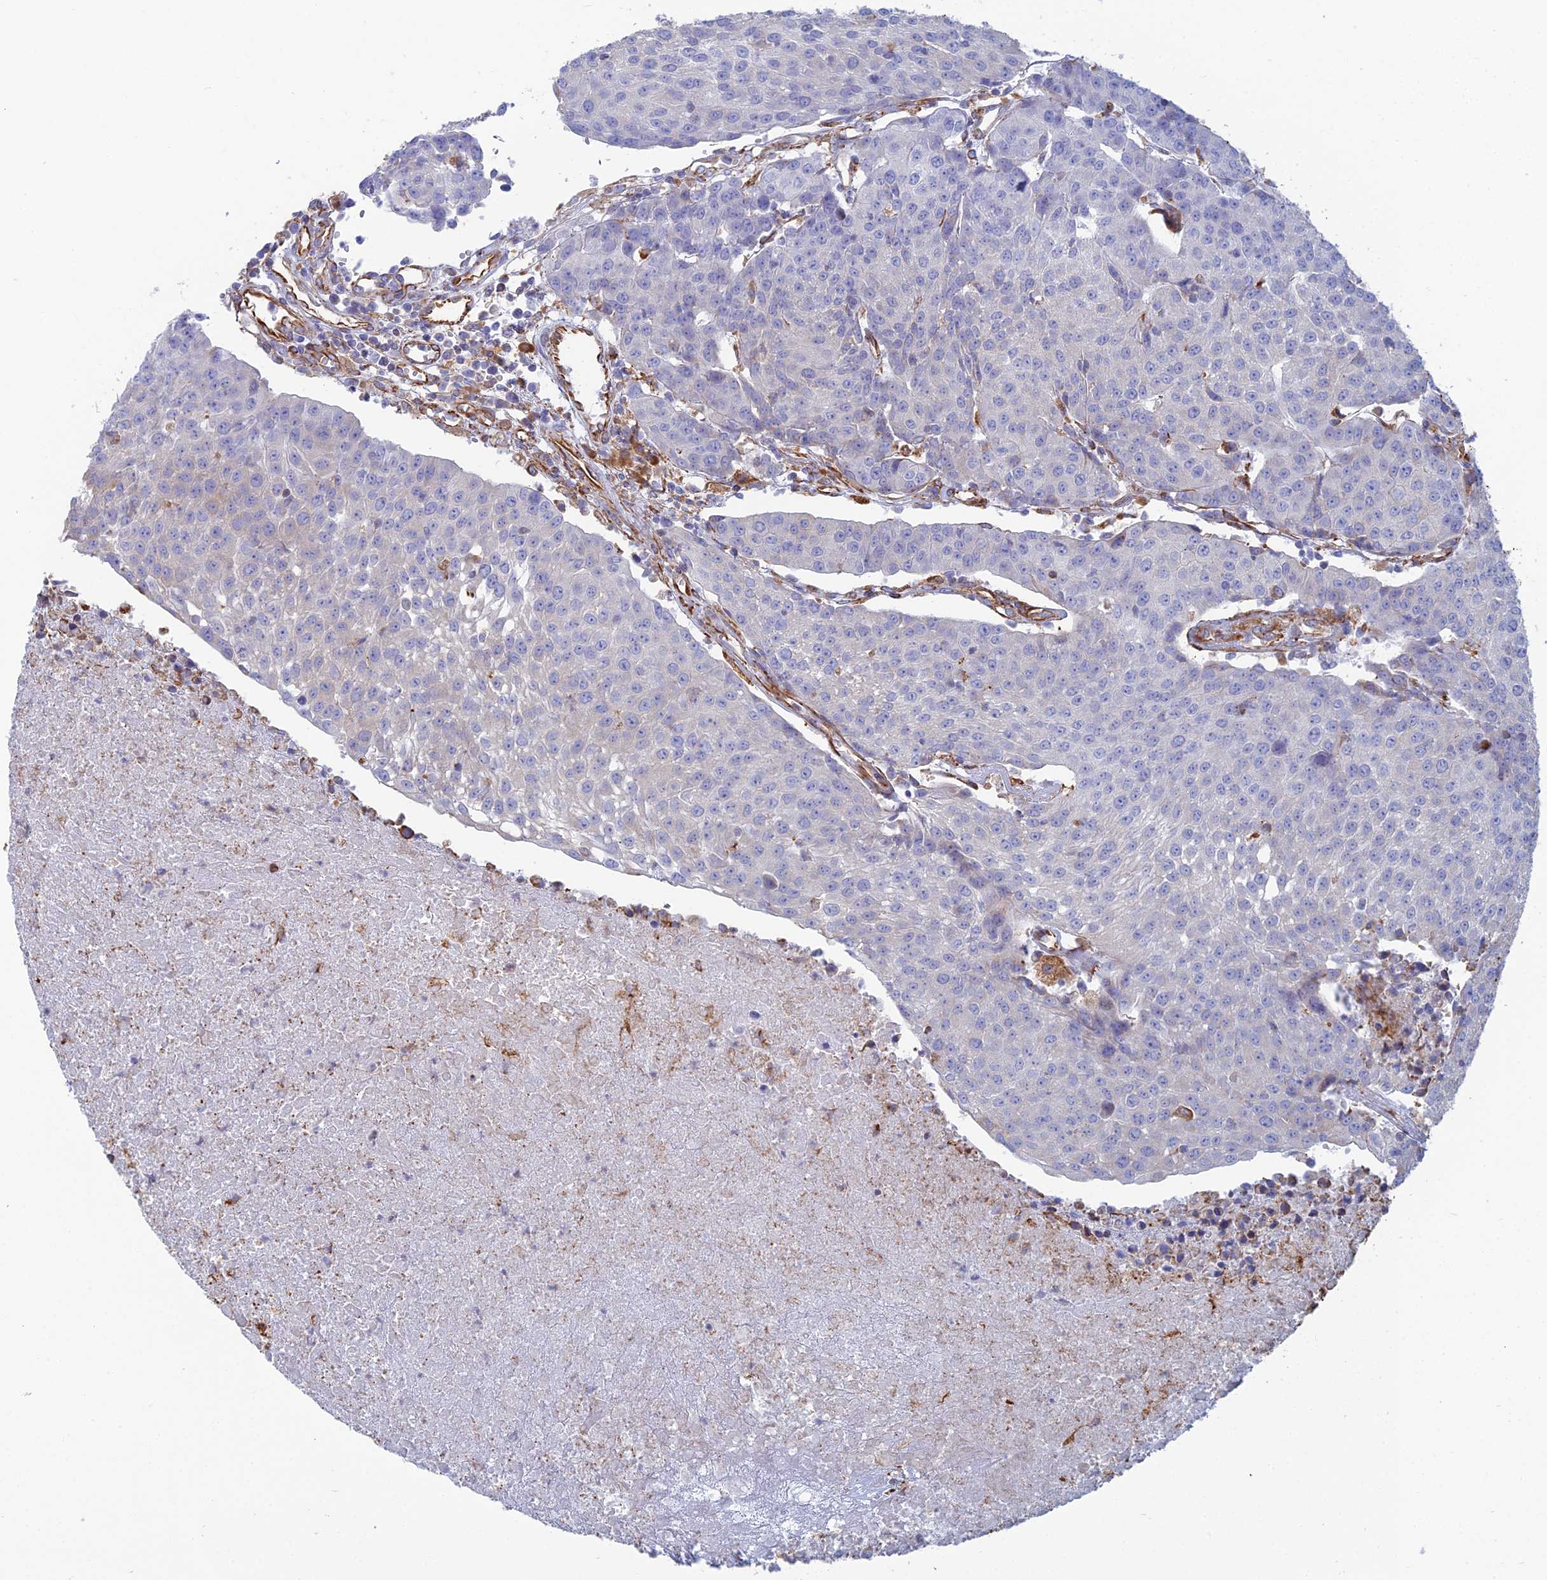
{"staining": {"intensity": "negative", "quantity": "none", "location": "none"}, "tissue": "urothelial cancer", "cell_type": "Tumor cells", "image_type": "cancer", "snomed": [{"axis": "morphology", "description": "Urothelial carcinoma, High grade"}, {"axis": "topography", "description": "Urinary bladder"}], "caption": "This is an immunohistochemistry (IHC) histopathology image of human urothelial carcinoma (high-grade). There is no positivity in tumor cells.", "gene": "CLVS2", "patient": {"sex": "female", "age": 85}}